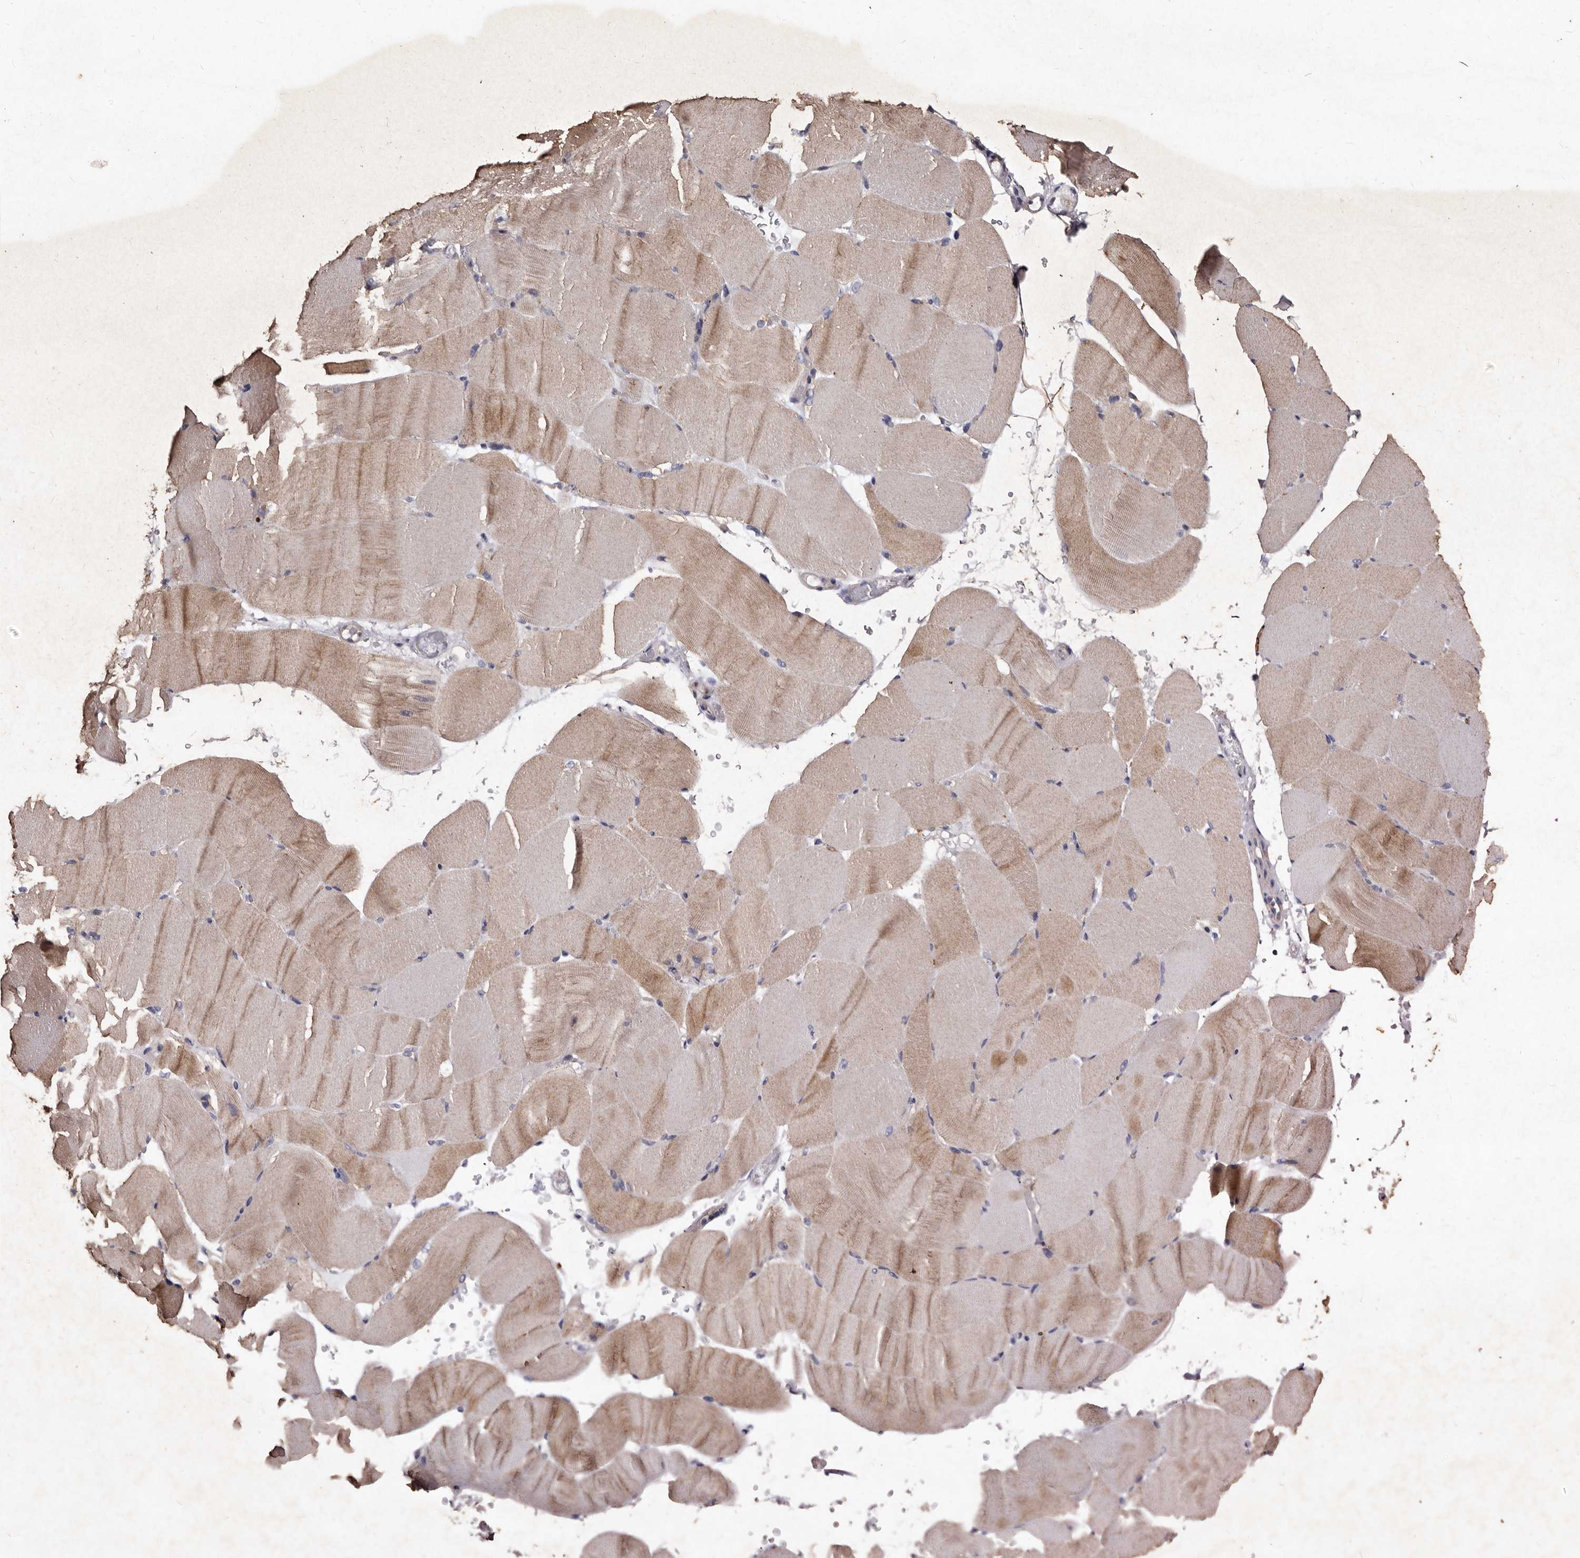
{"staining": {"intensity": "moderate", "quantity": "25%-75%", "location": "cytoplasmic/membranous"}, "tissue": "skeletal muscle", "cell_type": "Myocytes", "image_type": "normal", "snomed": [{"axis": "morphology", "description": "Normal tissue, NOS"}, {"axis": "topography", "description": "Skeletal muscle"}, {"axis": "topography", "description": "Parathyroid gland"}], "caption": "A histopathology image showing moderate cytoplasmic/membranous expression in approximately 25%-75% of myocytes in unremarkable skeletal muscle, as visualized by brown immunohistochemical staining.", "gene": "TFB1M", "patient": {"sex": "female", "age": 37}}